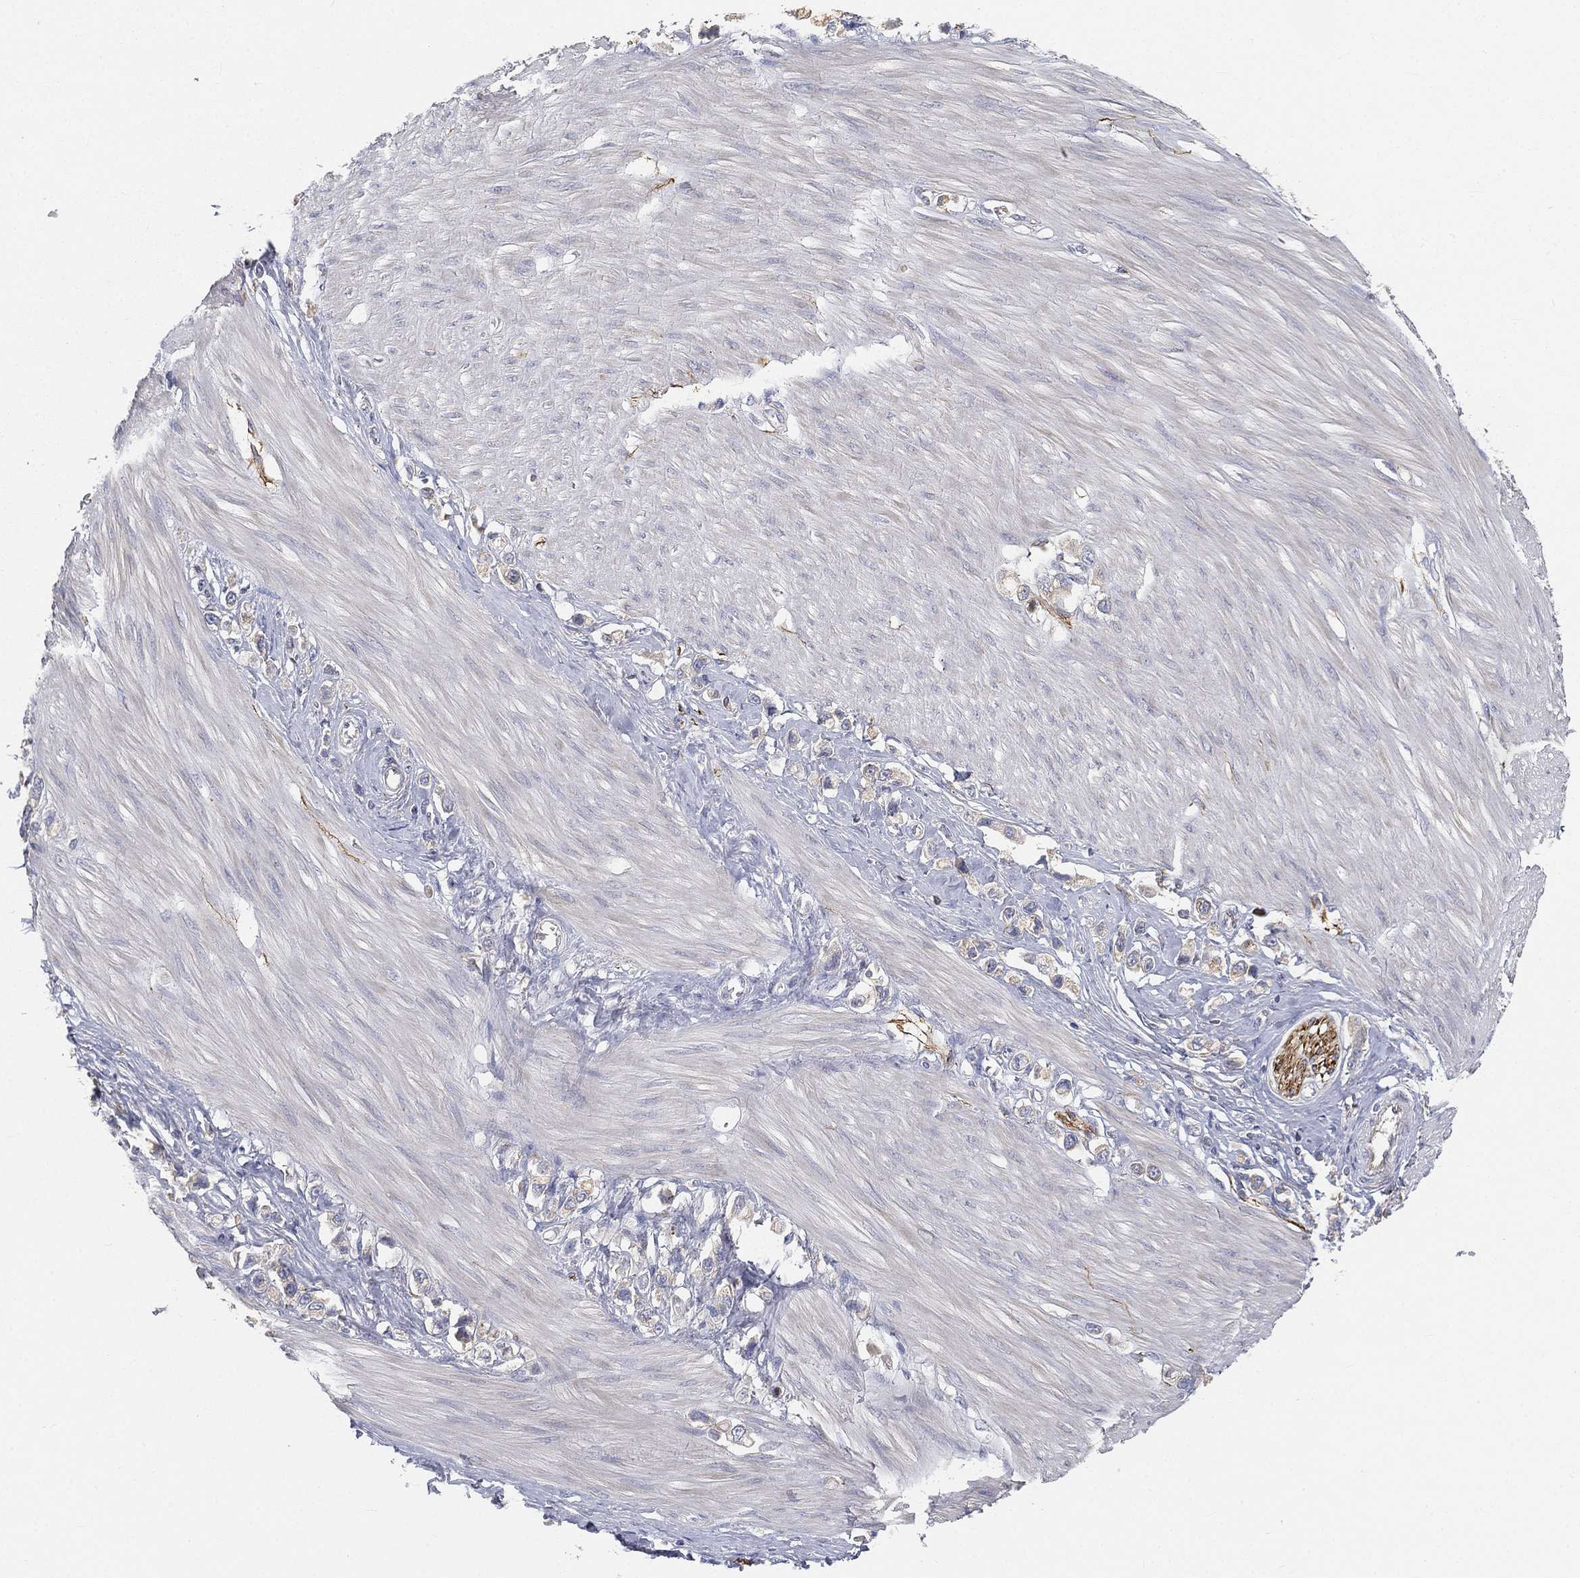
{"staining": {"intensity": "negative", "quantity": "none", "location": "none"}, "tissue": "stomach cancer", "cell_type": "Tumor cells", "image_type": "cancer", "snomed": [{"axis": "morphology", "description": "Normal tissue, NOS"}, {"axis": "morphology", "description": "Adenocarcinoma, NOS"}, {"axis": "morphology", "description": "Adenocarcinoma, High grade"}, {"axis": "topography", "description": "Stomach, upper"}, {"axis": "topography", "description": "Stomach"}], "caption": "Tumor cells are negative for protein expression in human stomach adenocarcinoma.", "gene": "TMEM25", "patient": {"sex": "female", "age": 65}}